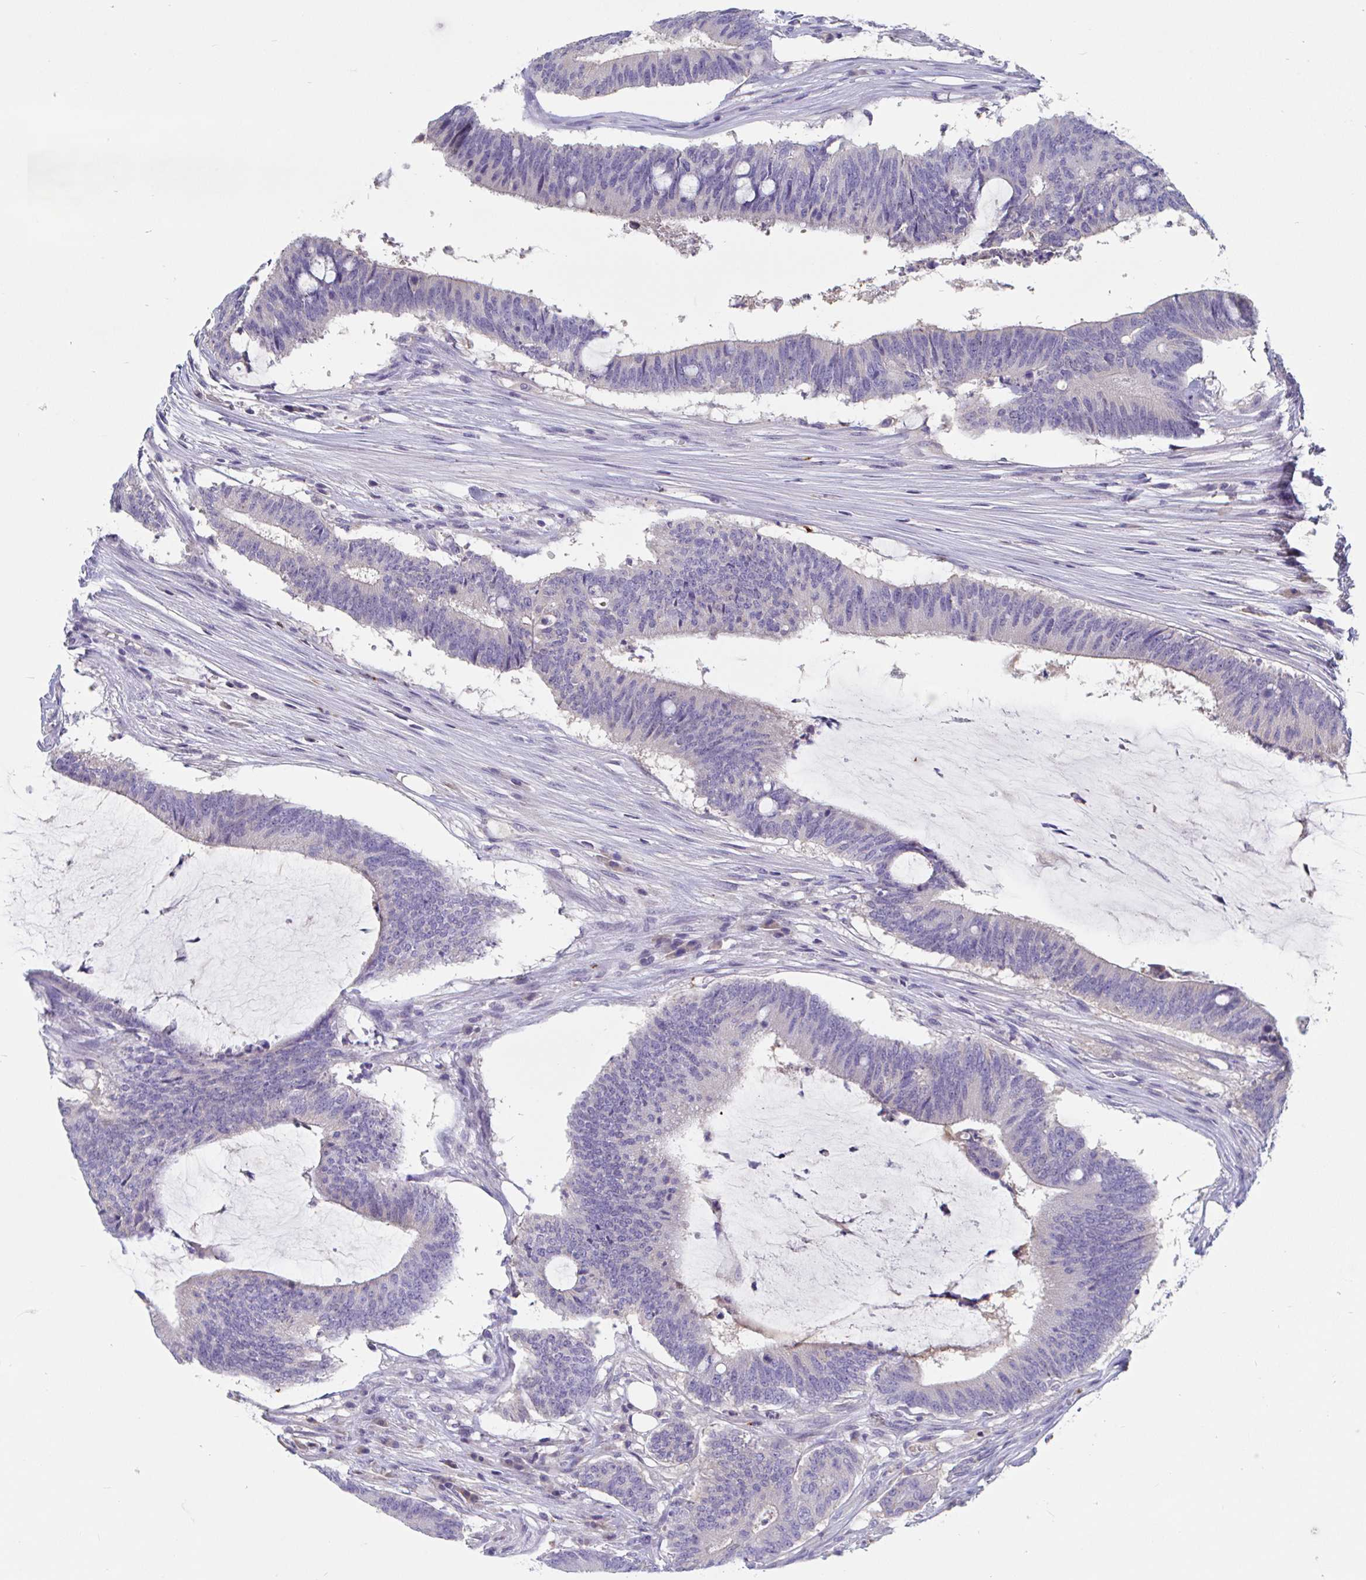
{"staining": {"intensity": "weak", "quantity": "<25%", "location": "cytoplasmic/membranous"}, "tissue": "colorectal cancer", "cell_type": "Tumor cells", "image_type": "cancer", "snomed": [{"axis": "morphology", "description": "Adenocarcinoma, NOS"}, {"axis": "topography", "description": "Colon"}], "caption": "Immunohistochemistry (IHC) of adenocarcinoma (colorectal) displays no expression in tumor cells.", "gene": "ZNHIT2", "patient": {"sex": "female", "age": 43}}